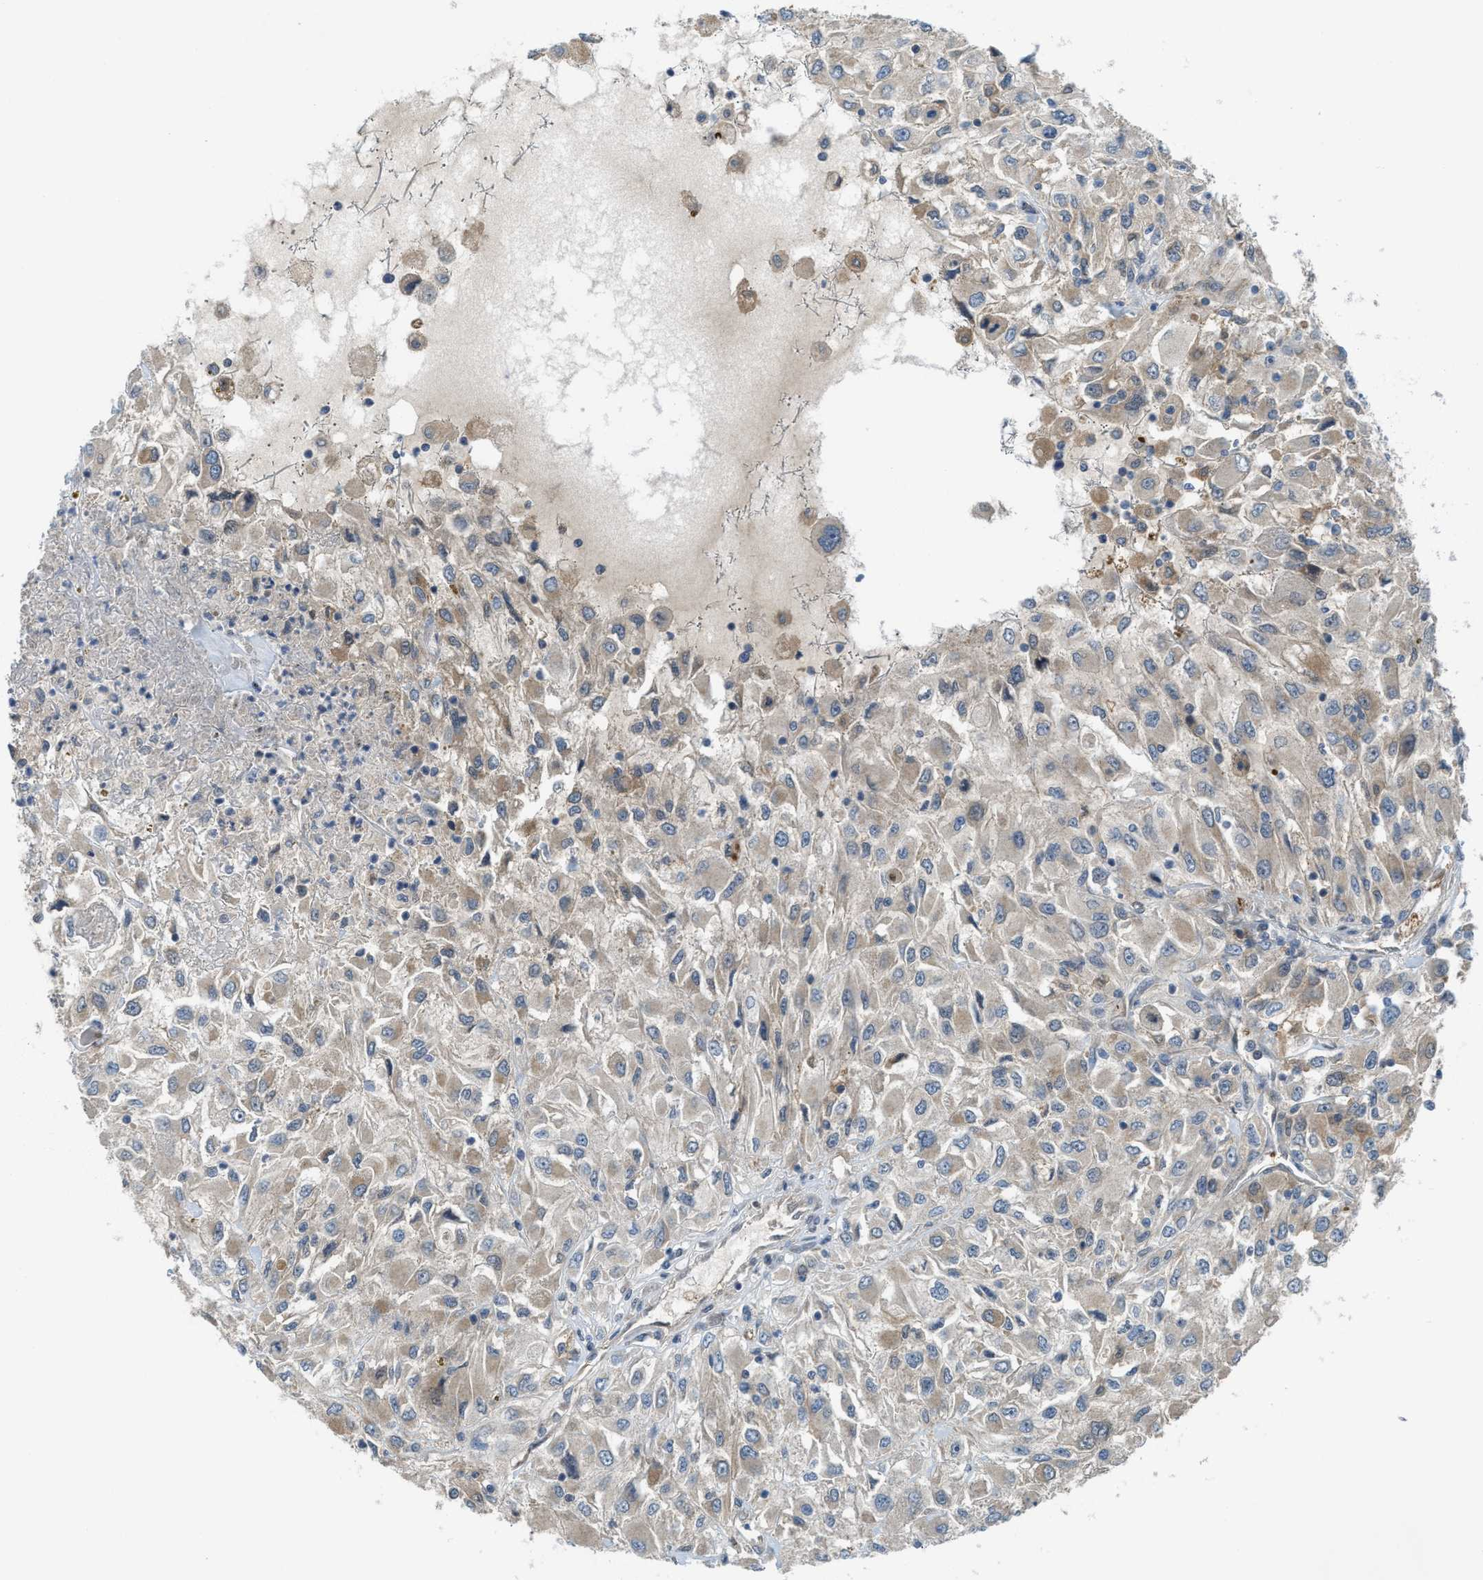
{"staining": {"intensity": "moderate", "quantity": ">75%", "location": "cytoplasmic/membranous"}, "tissue": "renal cancer", "cell_type": "Tumor cells", "image_type": "cancer", "snomed": [{"axis": "morphology", "description": "Adenocarcinoma, NOS"}, {"axis": "topography", "description": "Kidney"}], "caption": "This is an image of IHC staining of adenocarcinoma (renal), which shows moderate staining in the cytoplasmic/membranous of tumor cells.", "gene": "BAZ2B", "patient": {"sex": "female", "age": 52}}